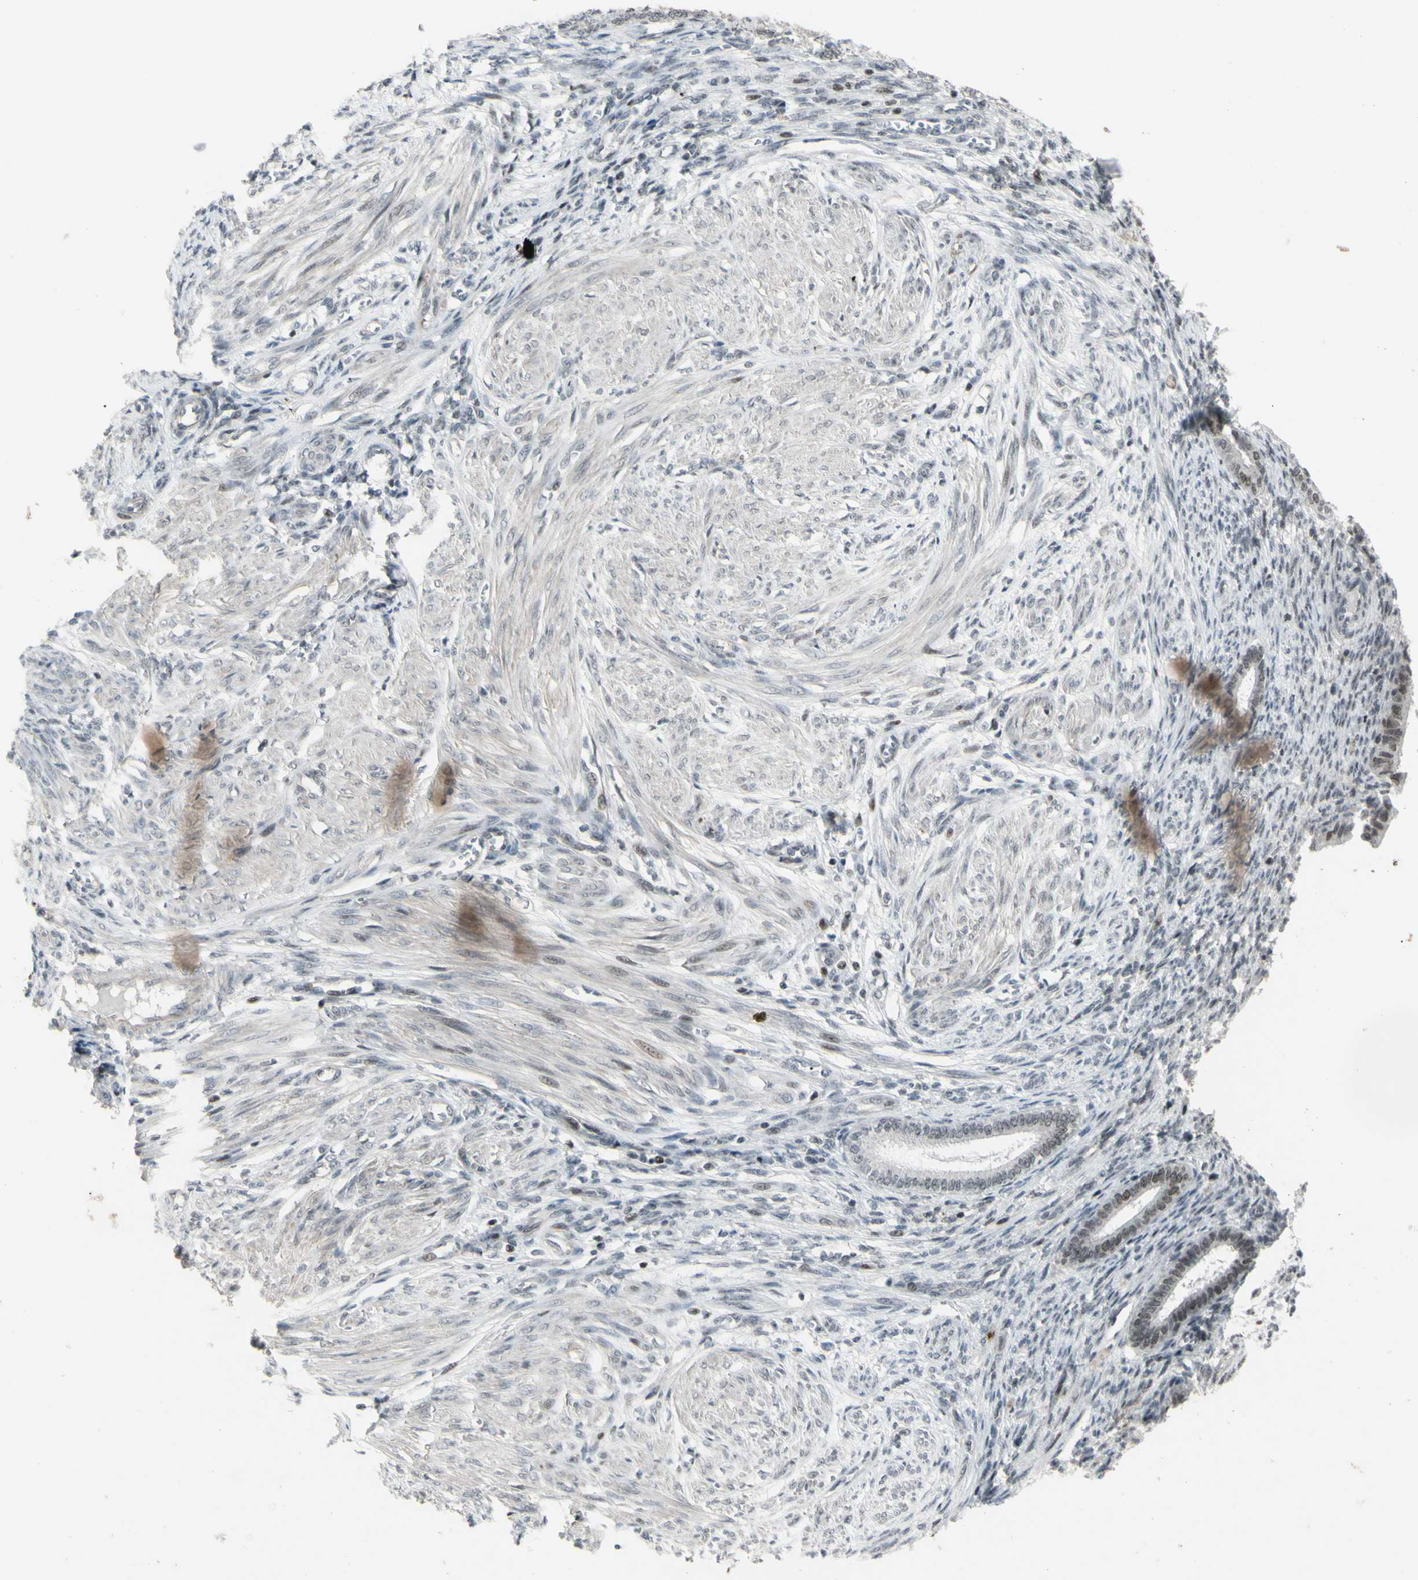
{"staining": {"intensity": "strong", "quantity": "25%-75%", "location": "nuclear"}, "tissue": "endometrium", "cell_type": "Cells in endometrial stroma", "image_type": "normal", "snomed": [{"axis": "morphology", "description": "Normal tissue, NOS"}, {"axis": "topography", "description": "Endometrium"}], "caption": "Strong nuclear protein staining is seen in approximately 25%-75% of cells in endometrial stroma in endometrium.", "gene": "SUPT6H", "patient": {"sex": "female", "age": 72}}